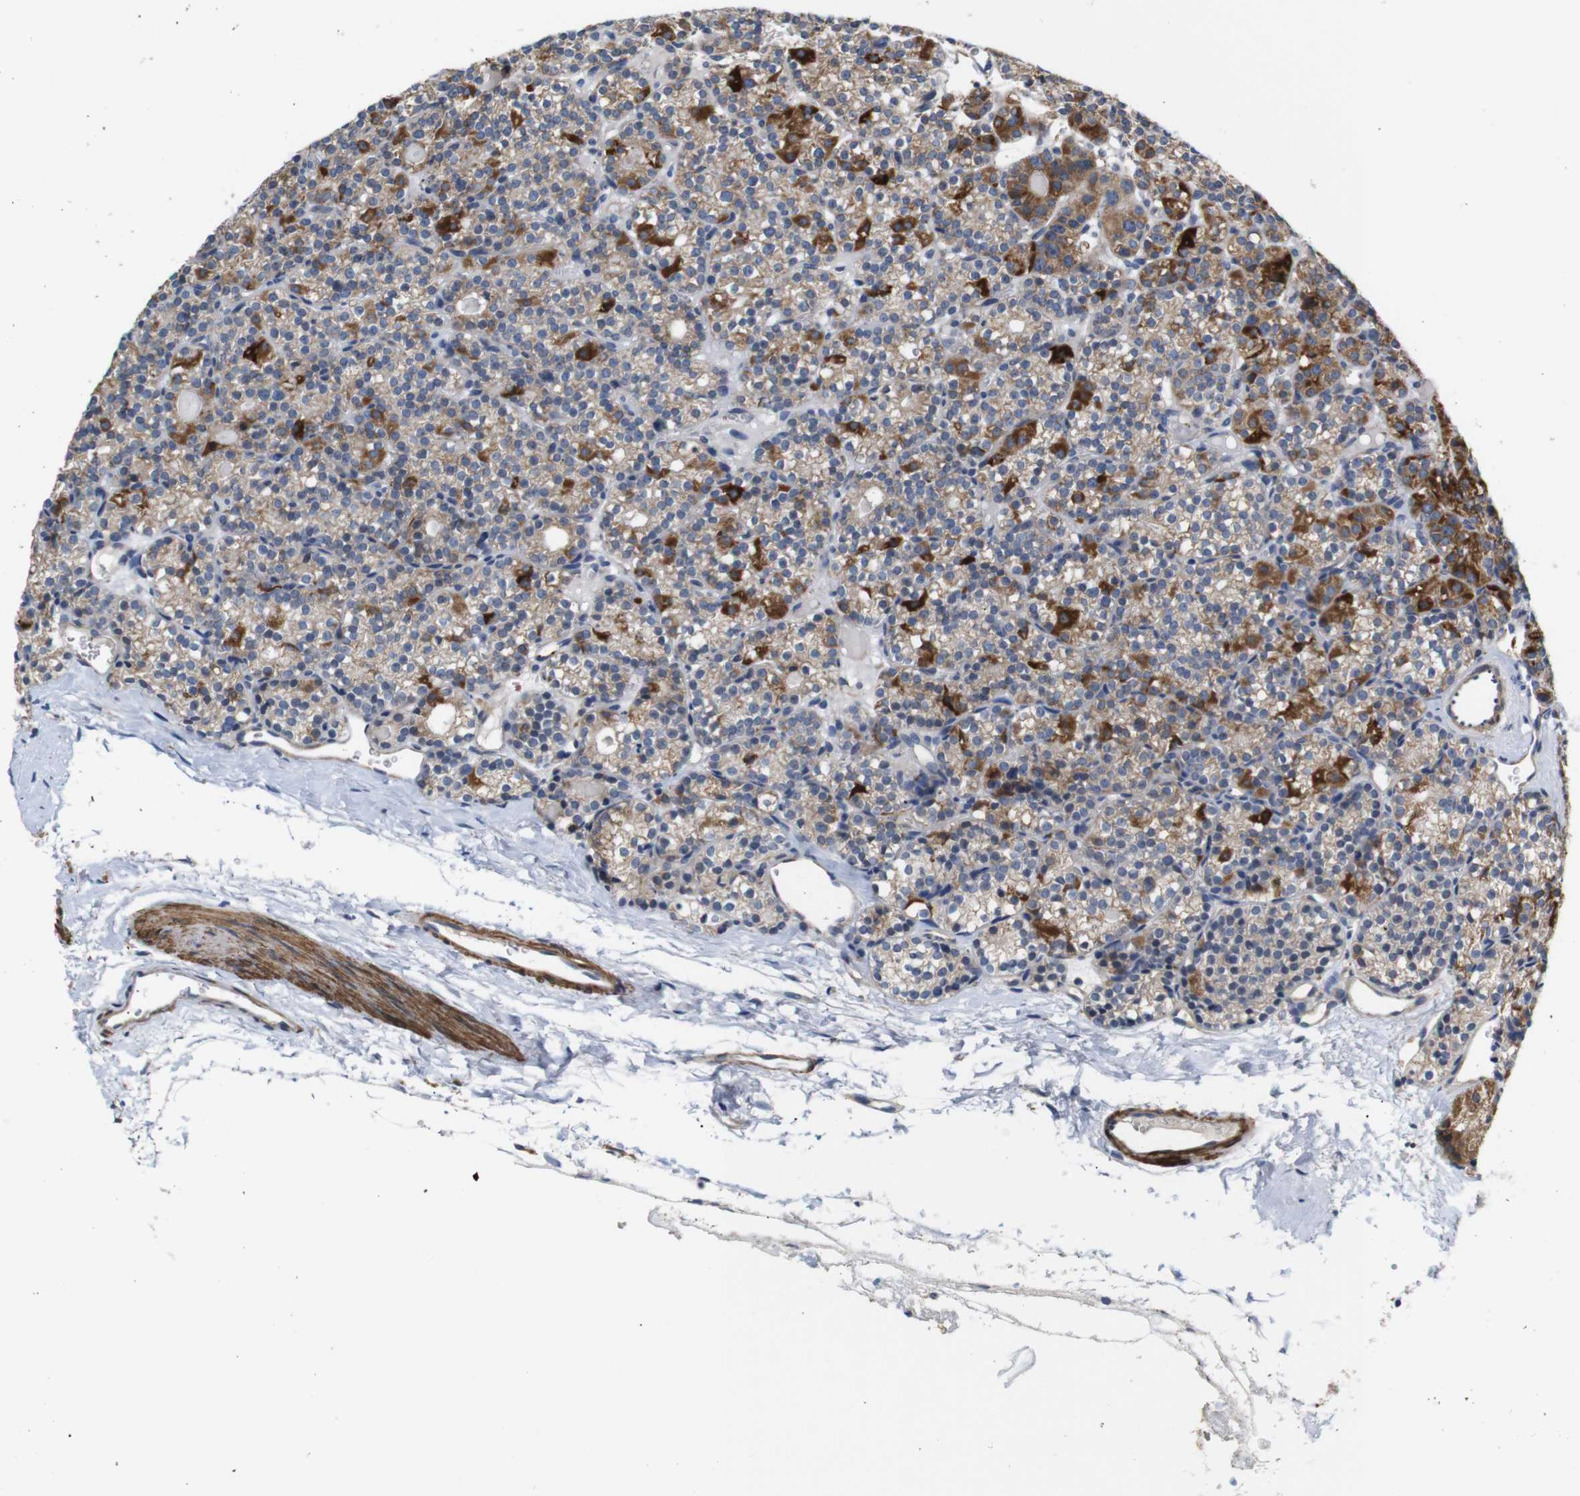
{"staining": {"intensity": "strong", "quantity": ">75%", "location": "cytoplasmic/membranous"}, "tissue": "parathyroid gland", "cell_type": "Glandular cells", "image_type": "normal", "snomed": [{"axis": "morphology", "description": "Normal tissue, NOS"}, {"axis": "topography", "description": "Parathyroid gland"}], "caption": "This micrograph shows benign parathyroid gland stained with immunohistochemistry (IHC) to label a protein in brown. The cytoplasmic/membranous of glandular cells show strong positivity for the protein. Nuclei are counter-stained blue.", "gene": "LRRC55", "patient": {"sex": "female", "age": 64}}